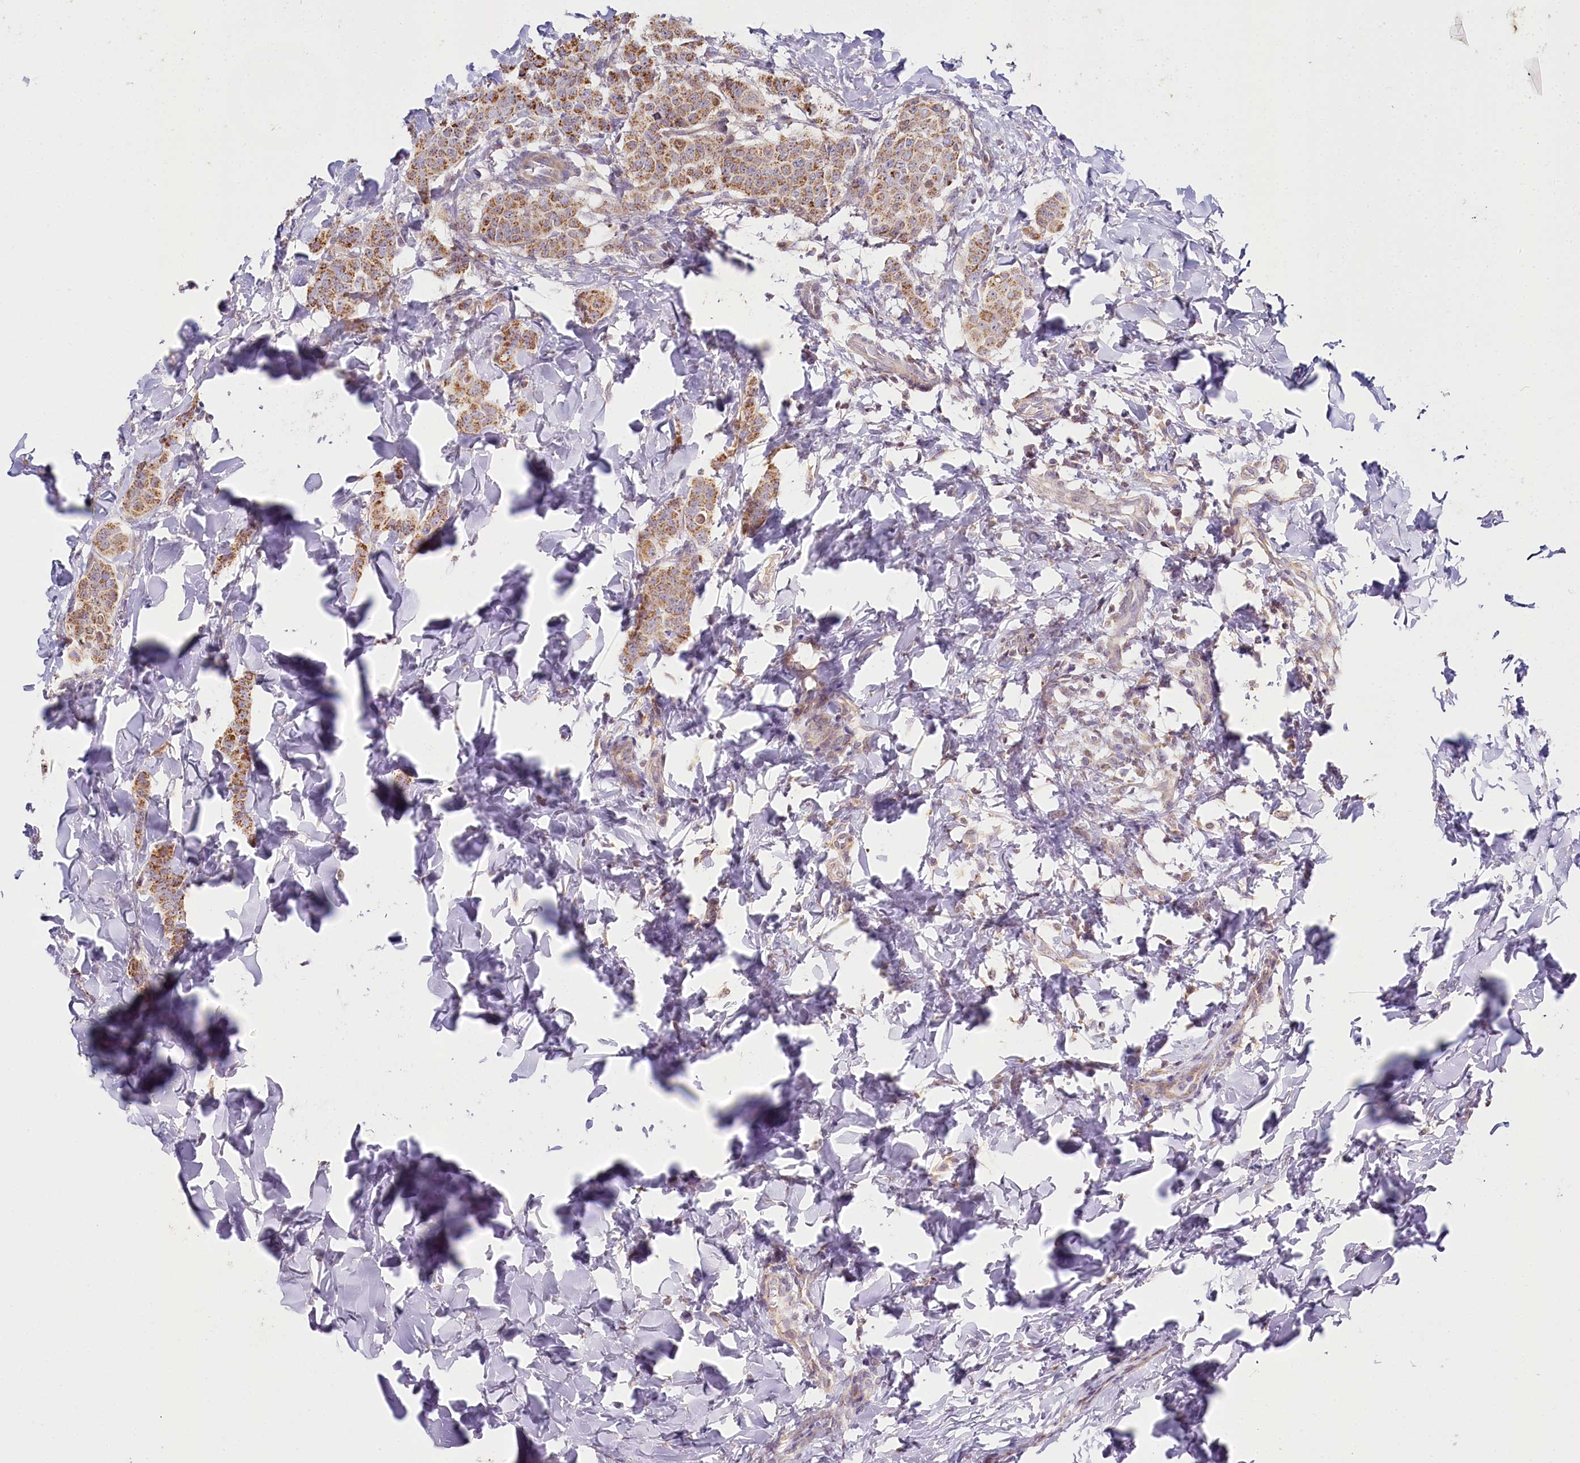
{"staining": {"intensity": "moderate", "quantity": ">75%", "location": "cytoplasmic/membranous"}, "tissue": "breast cancer", "cell_type": "Tumor cells", "image_type": "cancer", "snomed": [{"axis": "morphology", "description": "Duct carcinoma"}, {"axis": "topography", "description": "Breast"}], "caption": "Immunohistochemical staining of breast cancer exhibits medium levels of moderate cytoplasmic/membranous protein staining in approximately >75% of tumor cells. (Stains: DAB in brown, nuclei in blue, Microscopy: brightfield microscopy at high magnification).", "gene": "ACOX2", "patient": {"sex": "female", "age": 40}}